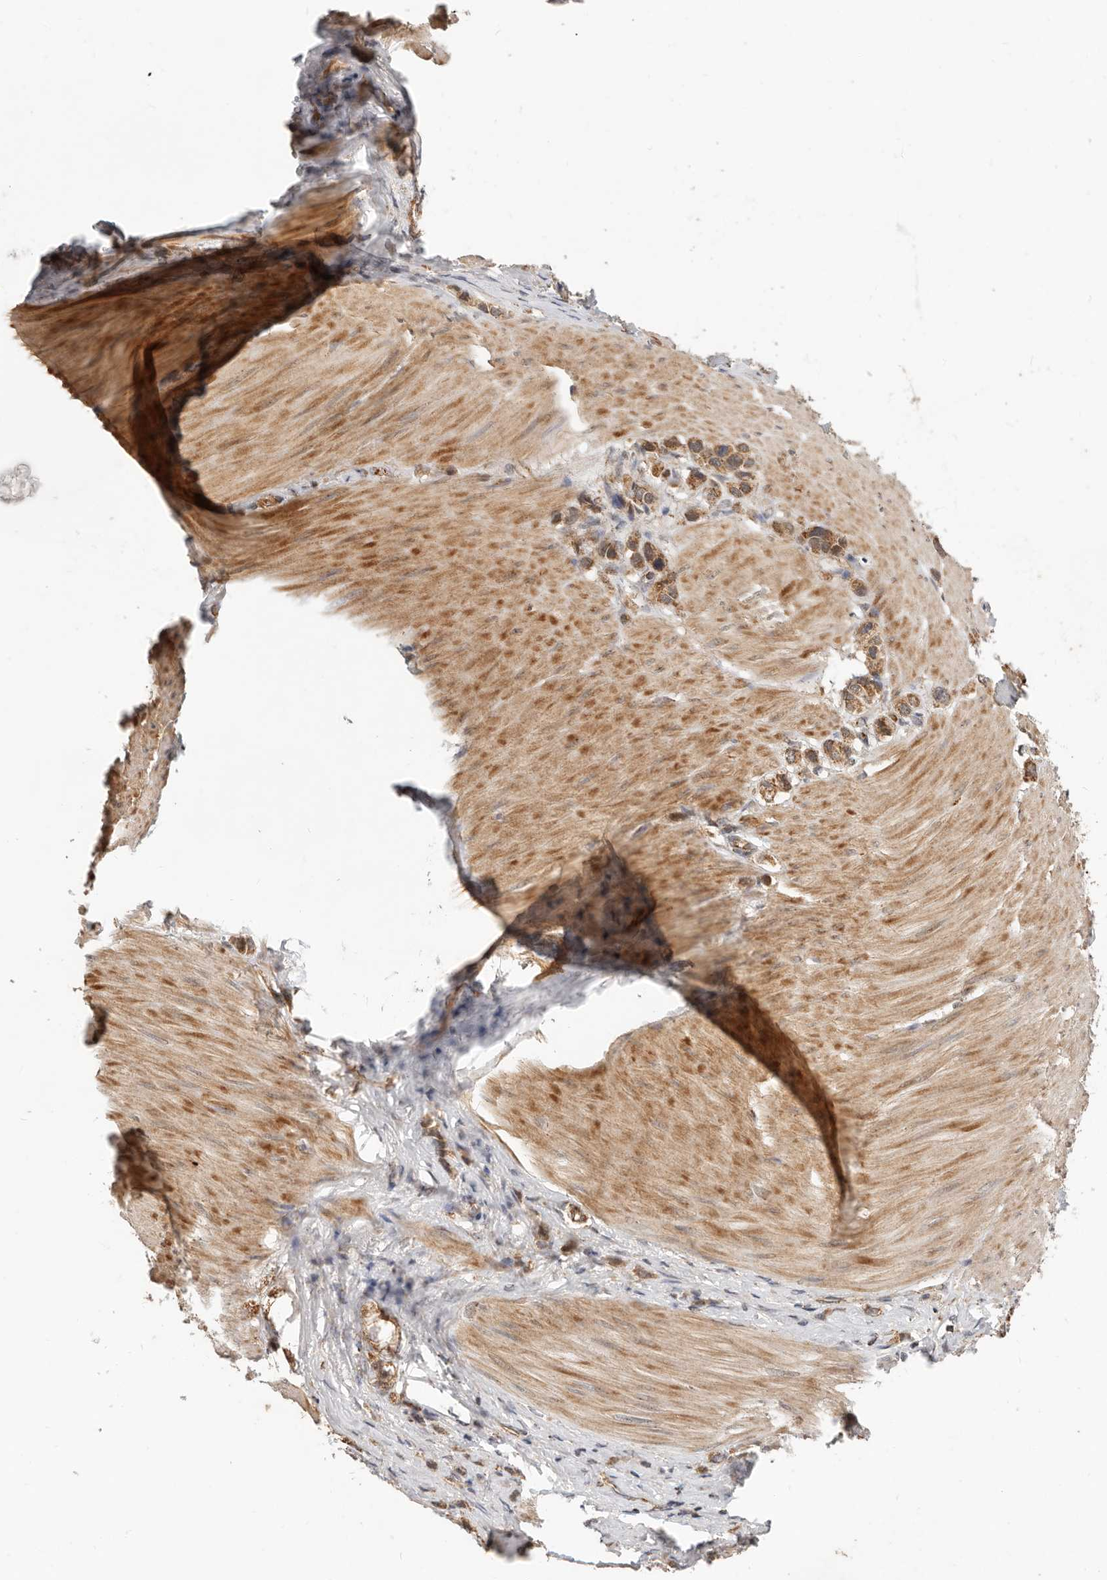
{"staining": {"intensity": "moderate", "quantity": ">75%", "location": "cytoplasmic/membranous"}, "tissue": "stomach cancer", "cell_type": "Tumor cells", "image_type": "cancer", "snomed": [{"axis": "morphology", "description": "Adenocarcinoma, NOS"}, {"axis": "topography", "description": "Stomach"}], "caption": "The image demonstrates immunohistochemical staining of stomach adenocarcinoma. There is moderate cytoplasmic/membranous staining is identified in about >75% of tumor cells. The protein of interest is stained brown, and the nuclei are stained in blue (DAB (3,3'-diaminobenzidine) IHC with brightfield microscopy, high magnification).", "gene": "USP49", "patient": {"sex": "female", "age": 65}}